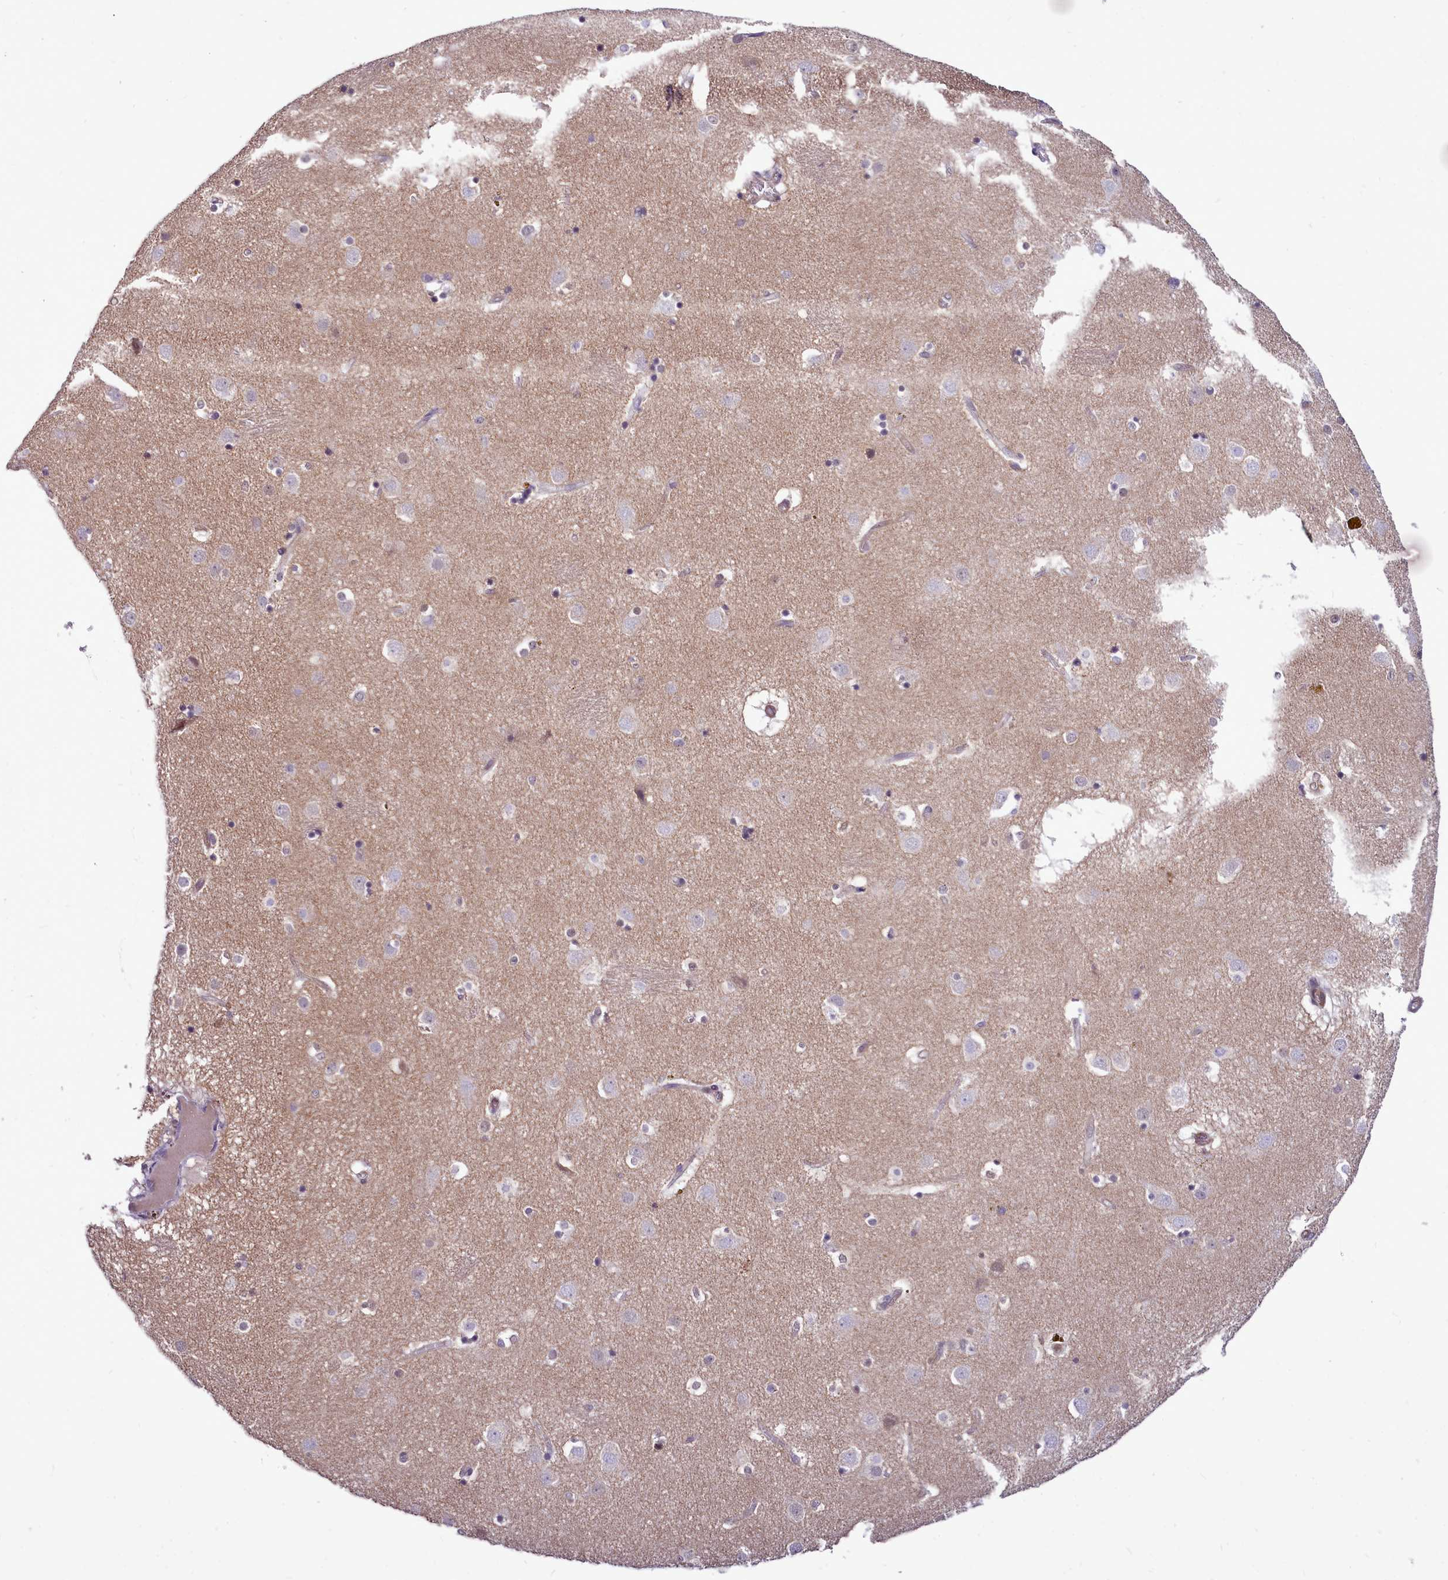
{"staining": {"intensity": "negative", "quantity": "none", "location": "none"}, "tissue": "caudate", "cell_type": "Glial cells", "image_type": "normal", "snomed": [{"axis": "morphology", "description": "Normal tissue, NOS"}, {"axis": "topography", "description": "Lateral ventricle wall"}], "caption": "IHC photomicrograph of normal caudate: human caudate stained with DAB shows no significant protein staining in glial cells.", "gene": "BCAR1", "patient": {"sex": "male", "age": 70}}